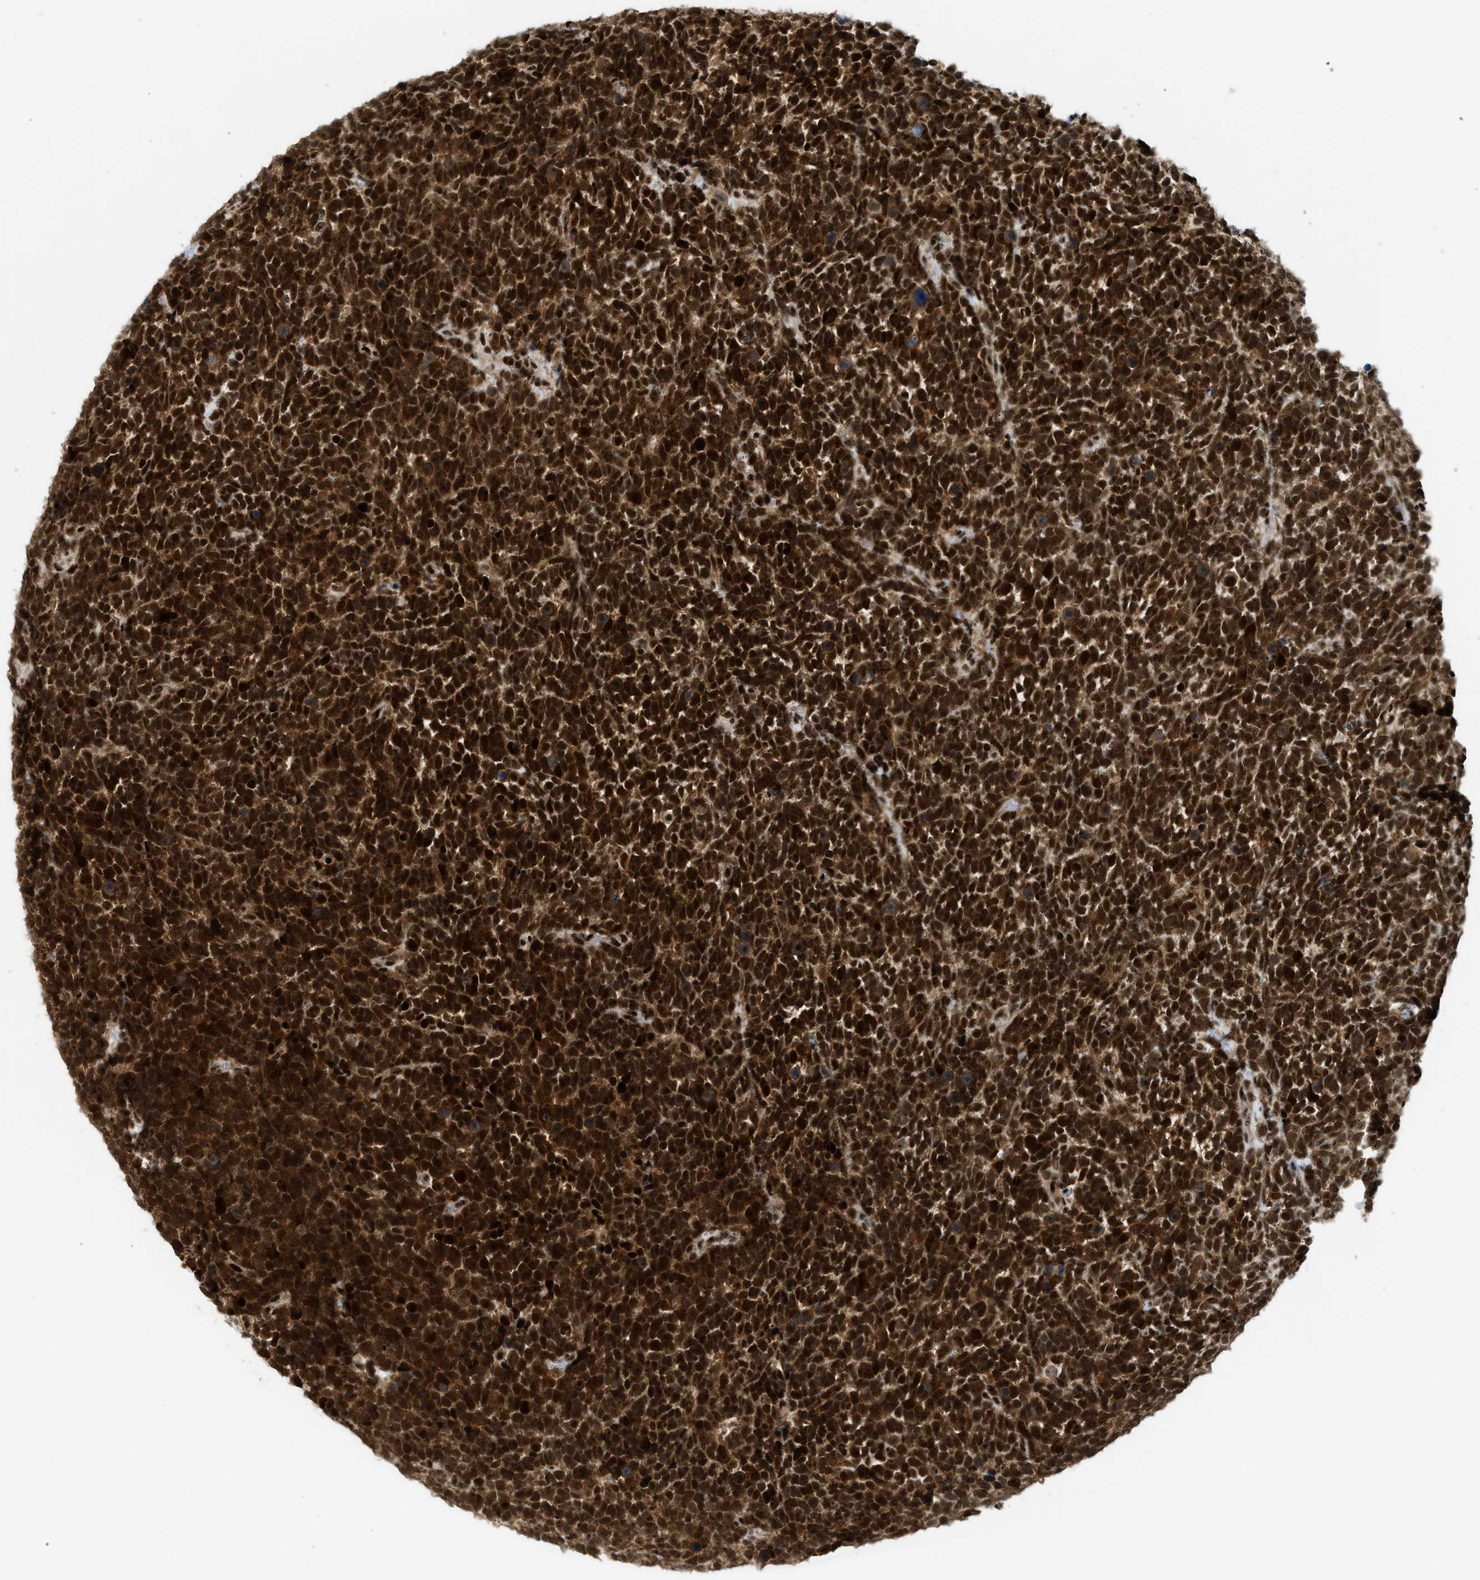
{"staining": {"intensity": "strong", "quantity": ">75%", "location": "cytoplasmic/membranous,nuclear"}, "tissue": "urothelial cancer", "cell_type": "Tumor cells", "image_type": "cancer", "snomed": [{"axis": "morphology", "description": "Urothelial carcinoma, High grade"}, {"axis": "topography", "description": "Urinary bladder"}], "caption": "Immunohistochemistry (IHC) of urothelial carcinoma (high-grade) shows high levels of strong cytoplasmic/membranous and nuclear staining in about >75% of tumor cells. Using DAB (3,3'-diaminobenzidine) (brown) and hematoxylin (blue) stains, captured at high magnification using brightfield microscopy.", "gene": "ZNF22", "patient": {"sex": "female", "age": 82}}